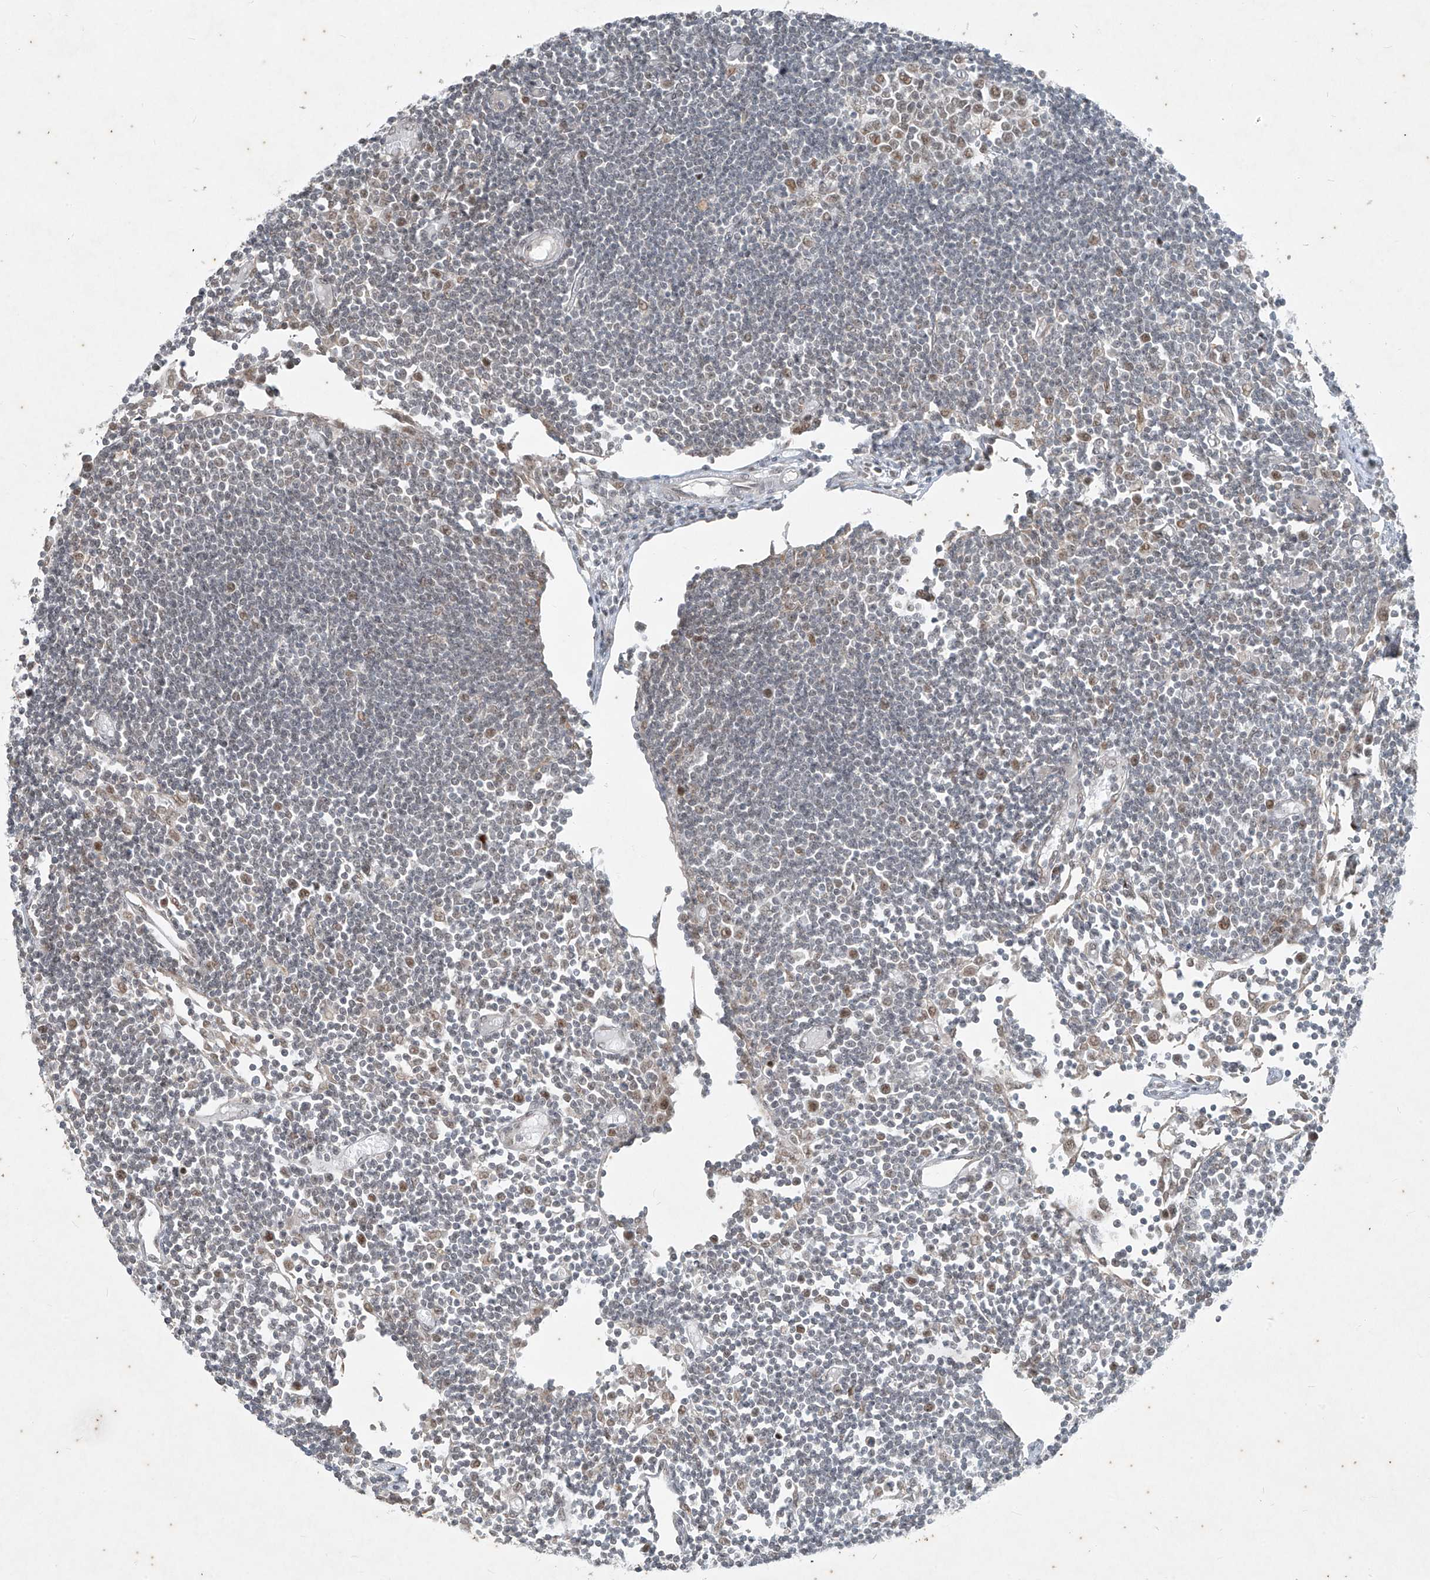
{"staining": {"intensity": "moderate", "quantity": "25%-75%", "location": "nuclear"}, "tissue": "lymph node", "cell_type": "Germinal center cells", "image_type": "normal", "snomed": [{"axis": "morphology", "description": "Normal tissue, NOS"}, {"axis": "topography", "description": "Lymph node"}], "caption": "Protein expression analysis of normal human lymph node reveals moderate nuclear staining in approximately 25%-75% of germinal center cells.", "gene": "ZNF354B", "patient": {"sex": "female", "age": 11}}